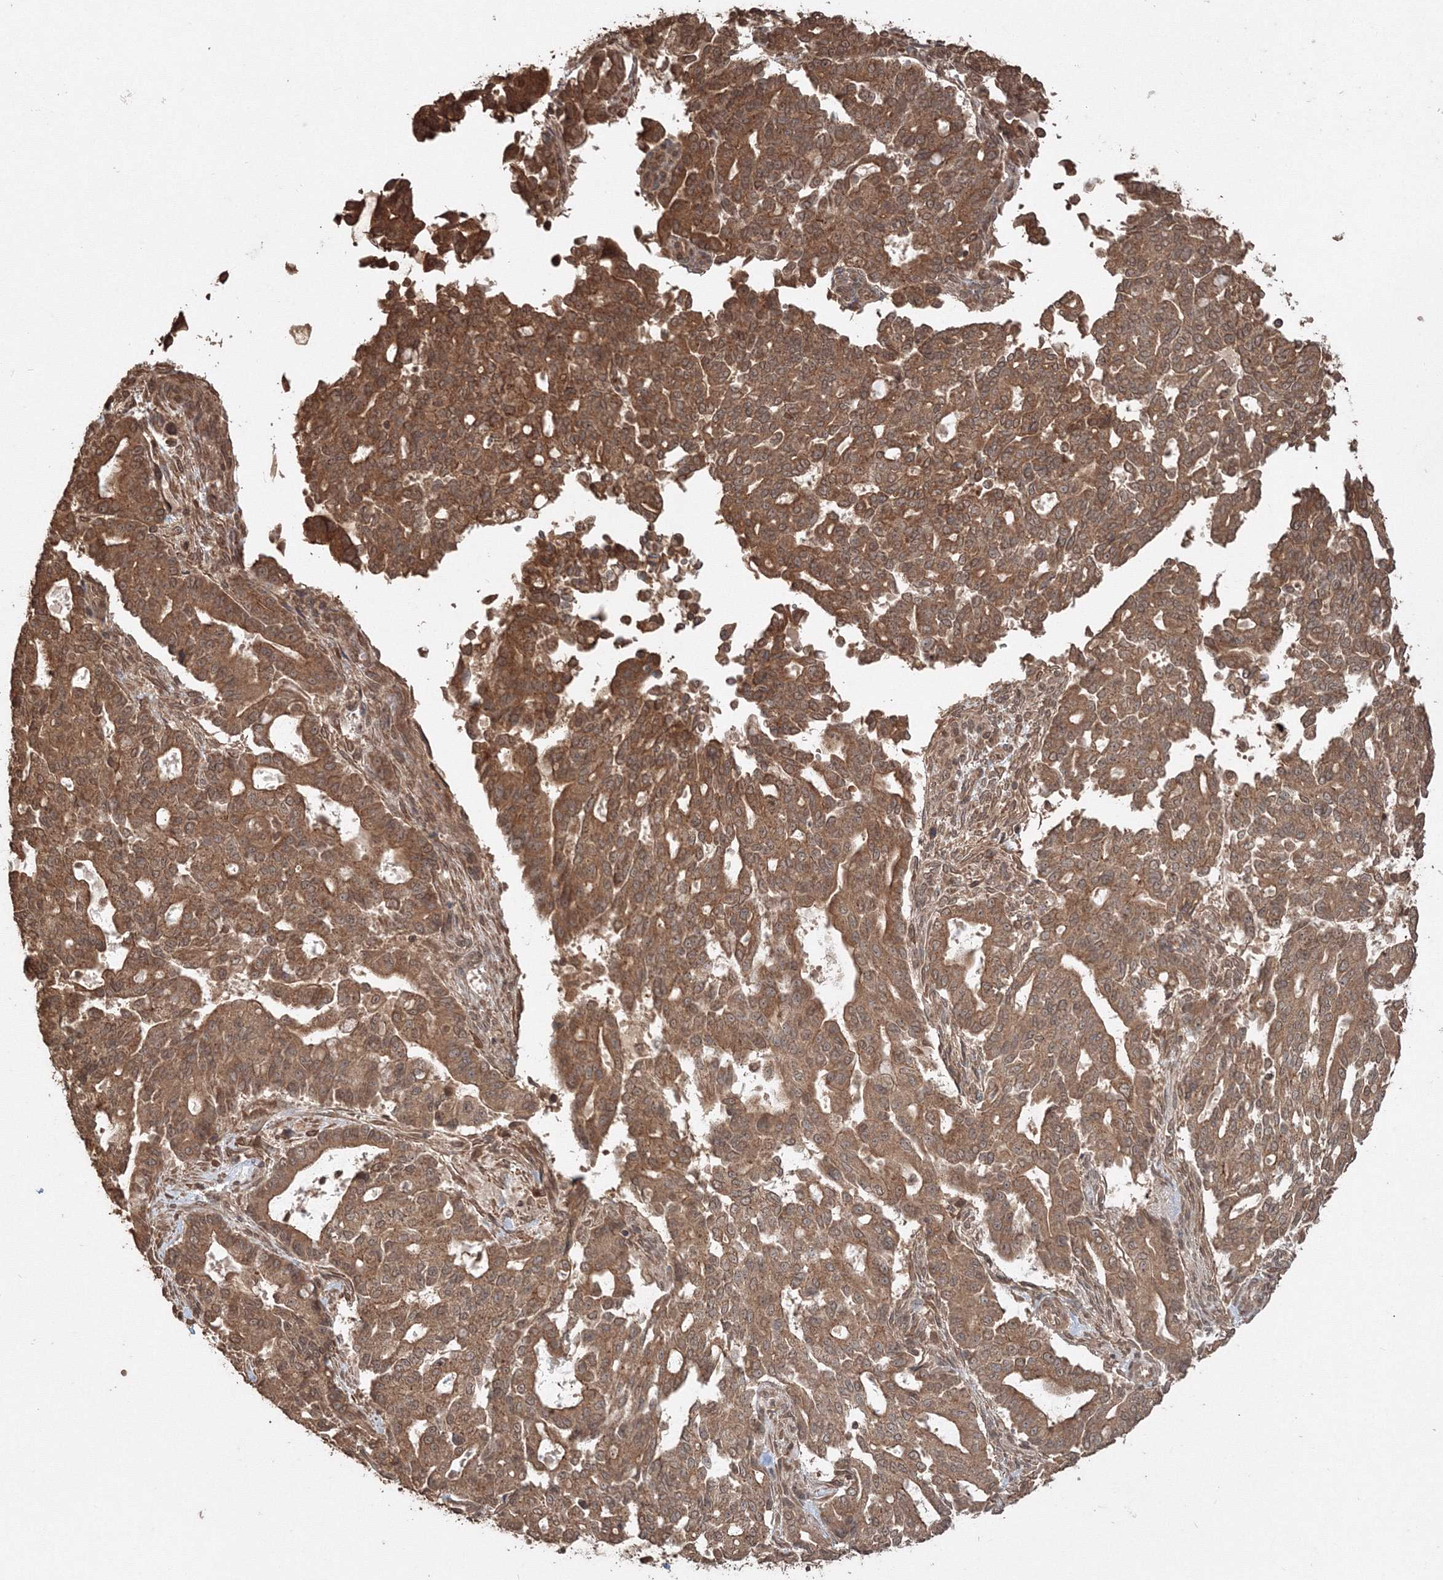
{"staining": {"intensity": "moderate", "quantity": ">75%", "location": "cytoplasmic/membranous"}, "tissue": "pancreatic cancer", "cell_type": "Tumor cells", "image_type": "cancer", "snomed": [{"axis": "morphology", "description": "Adenocarcinoma, NOS"}, {"axis": "topography", "description": "Pancreas"}], "caption": "A high-resolution photomicrograph shows immunohistochemistry staining of pancreatic adenocarcinoma, which exhibits moderate cytoplasmic/membranous staining in about >75% of tumor cells.", "gene": "CCDC122", "patient": {"sex": "male", "age": 63}}